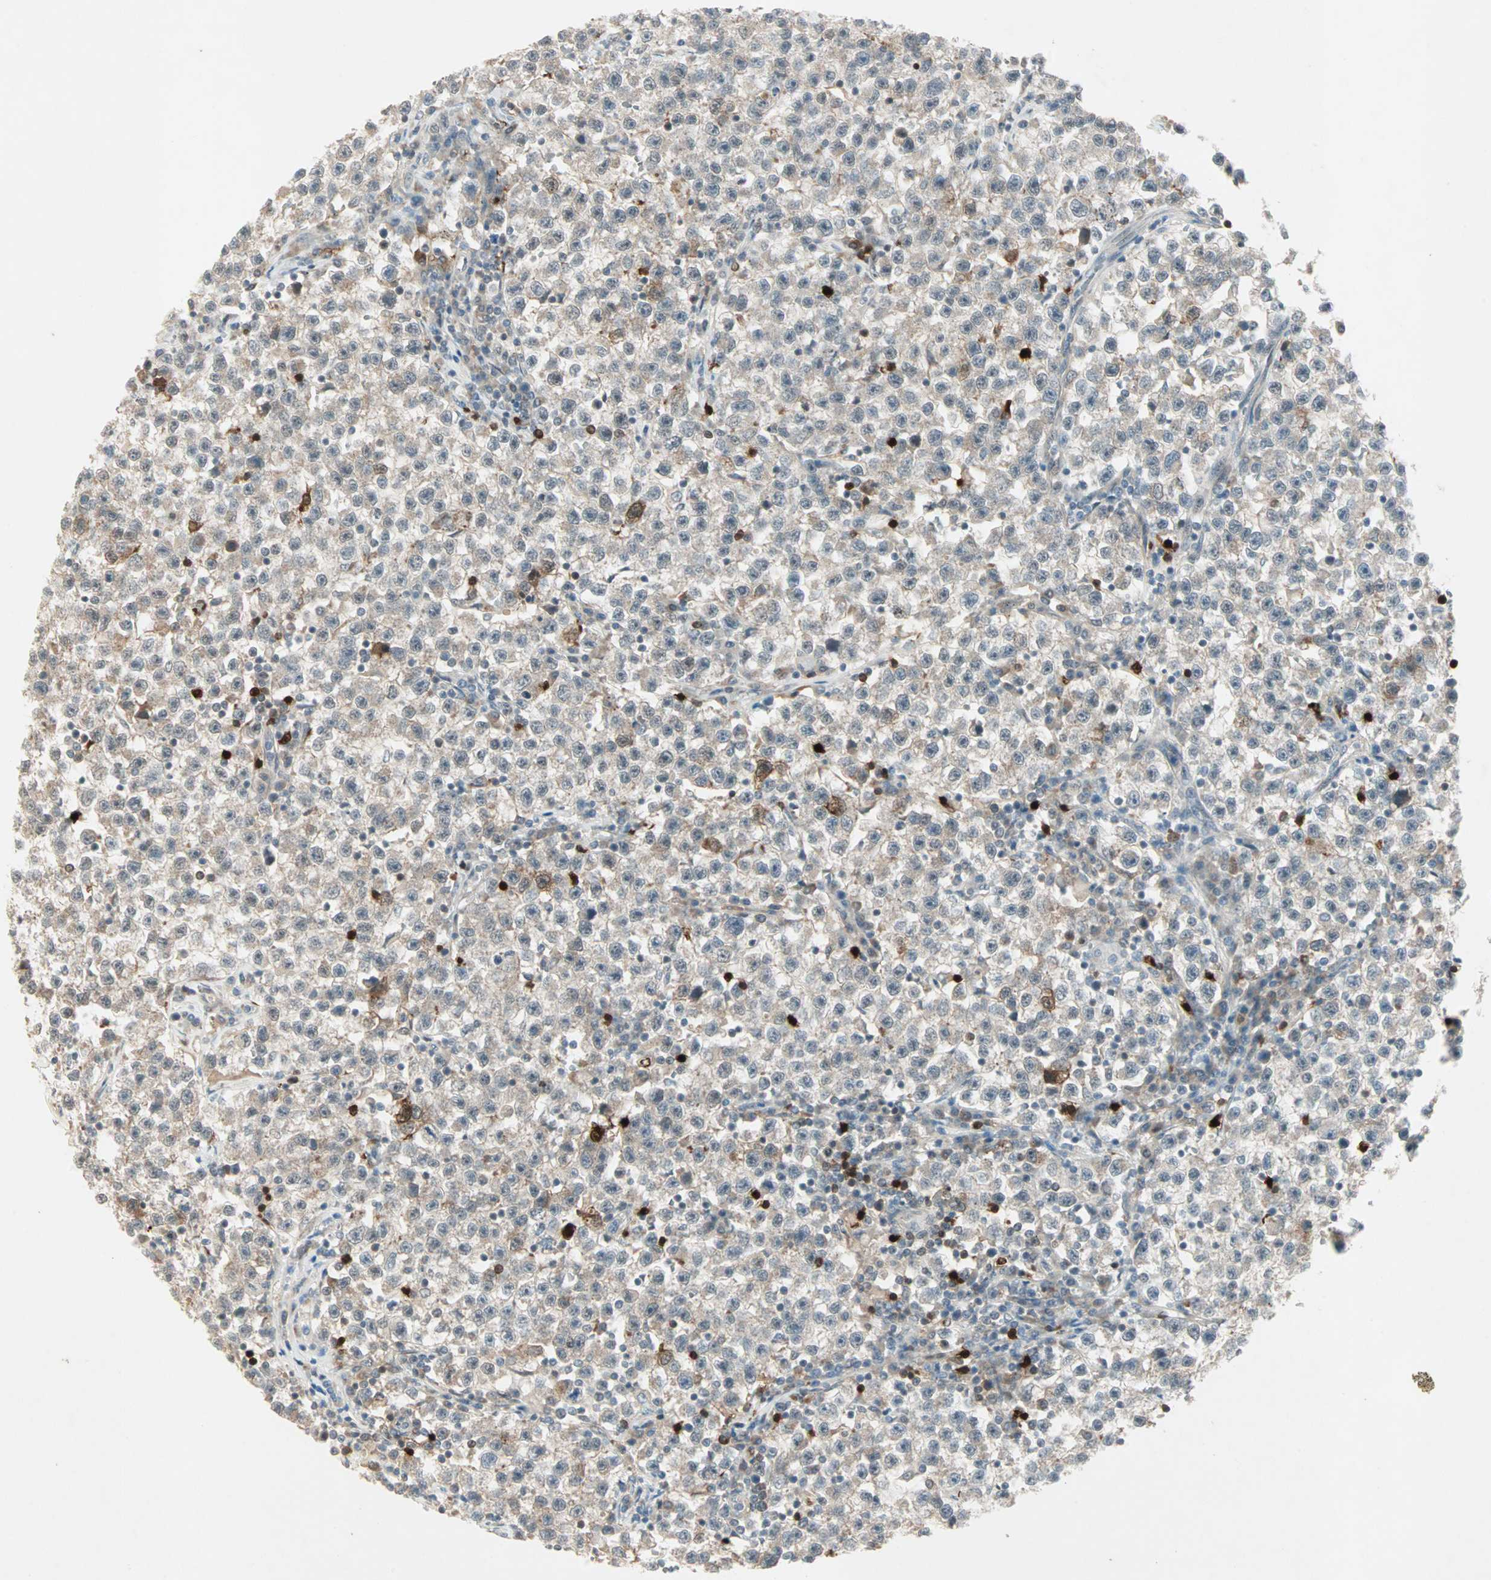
{"staining": {"intensity": "weak", "quantity": "25%-75%", "location": "cytoplasmic/membranous"}, "tissue": "testis cancer", "cell_type": "Tumor cells", "image_type": "cancer", "snomed": [{"axis": "morphology", "description": "Seminoma, NOS"}, {"axis": "topography", "description": "Testis"}], "caption": "Protein staining by immunohistochemistry (IHC) exhibits weak cytoplasmic/membranous positivity in about 25%-75% of tumor cells in testis cancer.", "gene": "RTL6", "patient": {"sex": "male", "age": 22}}